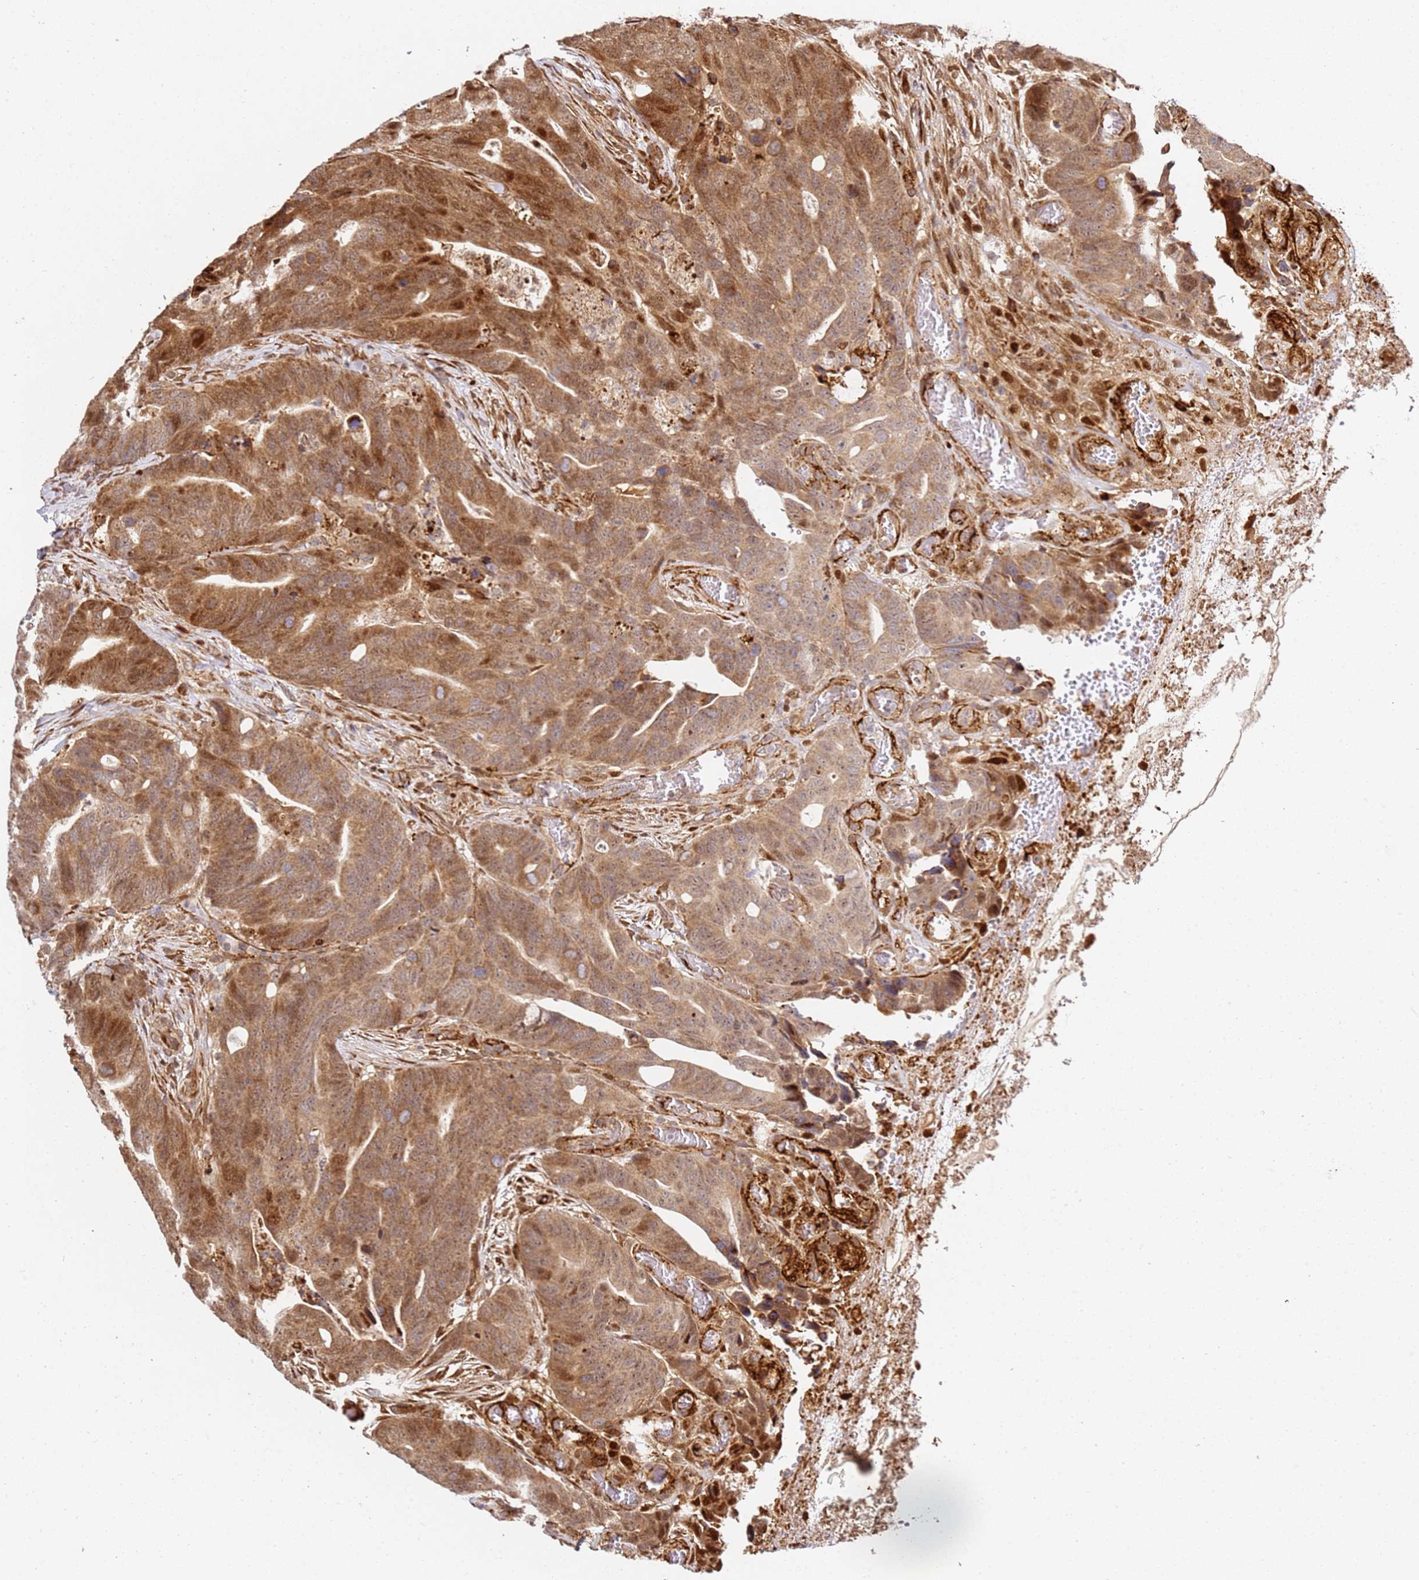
{"staining": {"intensity": "moderate", "quantity": ">75%", "location": "cytoplasmic/membranous,nuclear"}, "tissue": "colorectal cancer", "cell_type": "Tumor cells", "image_type": "cancer", "snomed": [{"axis": "morphology", "description": "Adenocarcinoma, NOS"}, {"axis": "topography", "description": "Colon"}], "caption": "This histopathology image displays immunohistochemistry (IHC) staining of adenocarcinoma (colorectal), with medium moderate cytoplasmic/membranous and nuclear staining in approximately >75% of tumor cells.", "gene": "SMOX", "patient": {"sex": "female", "age": 82}}